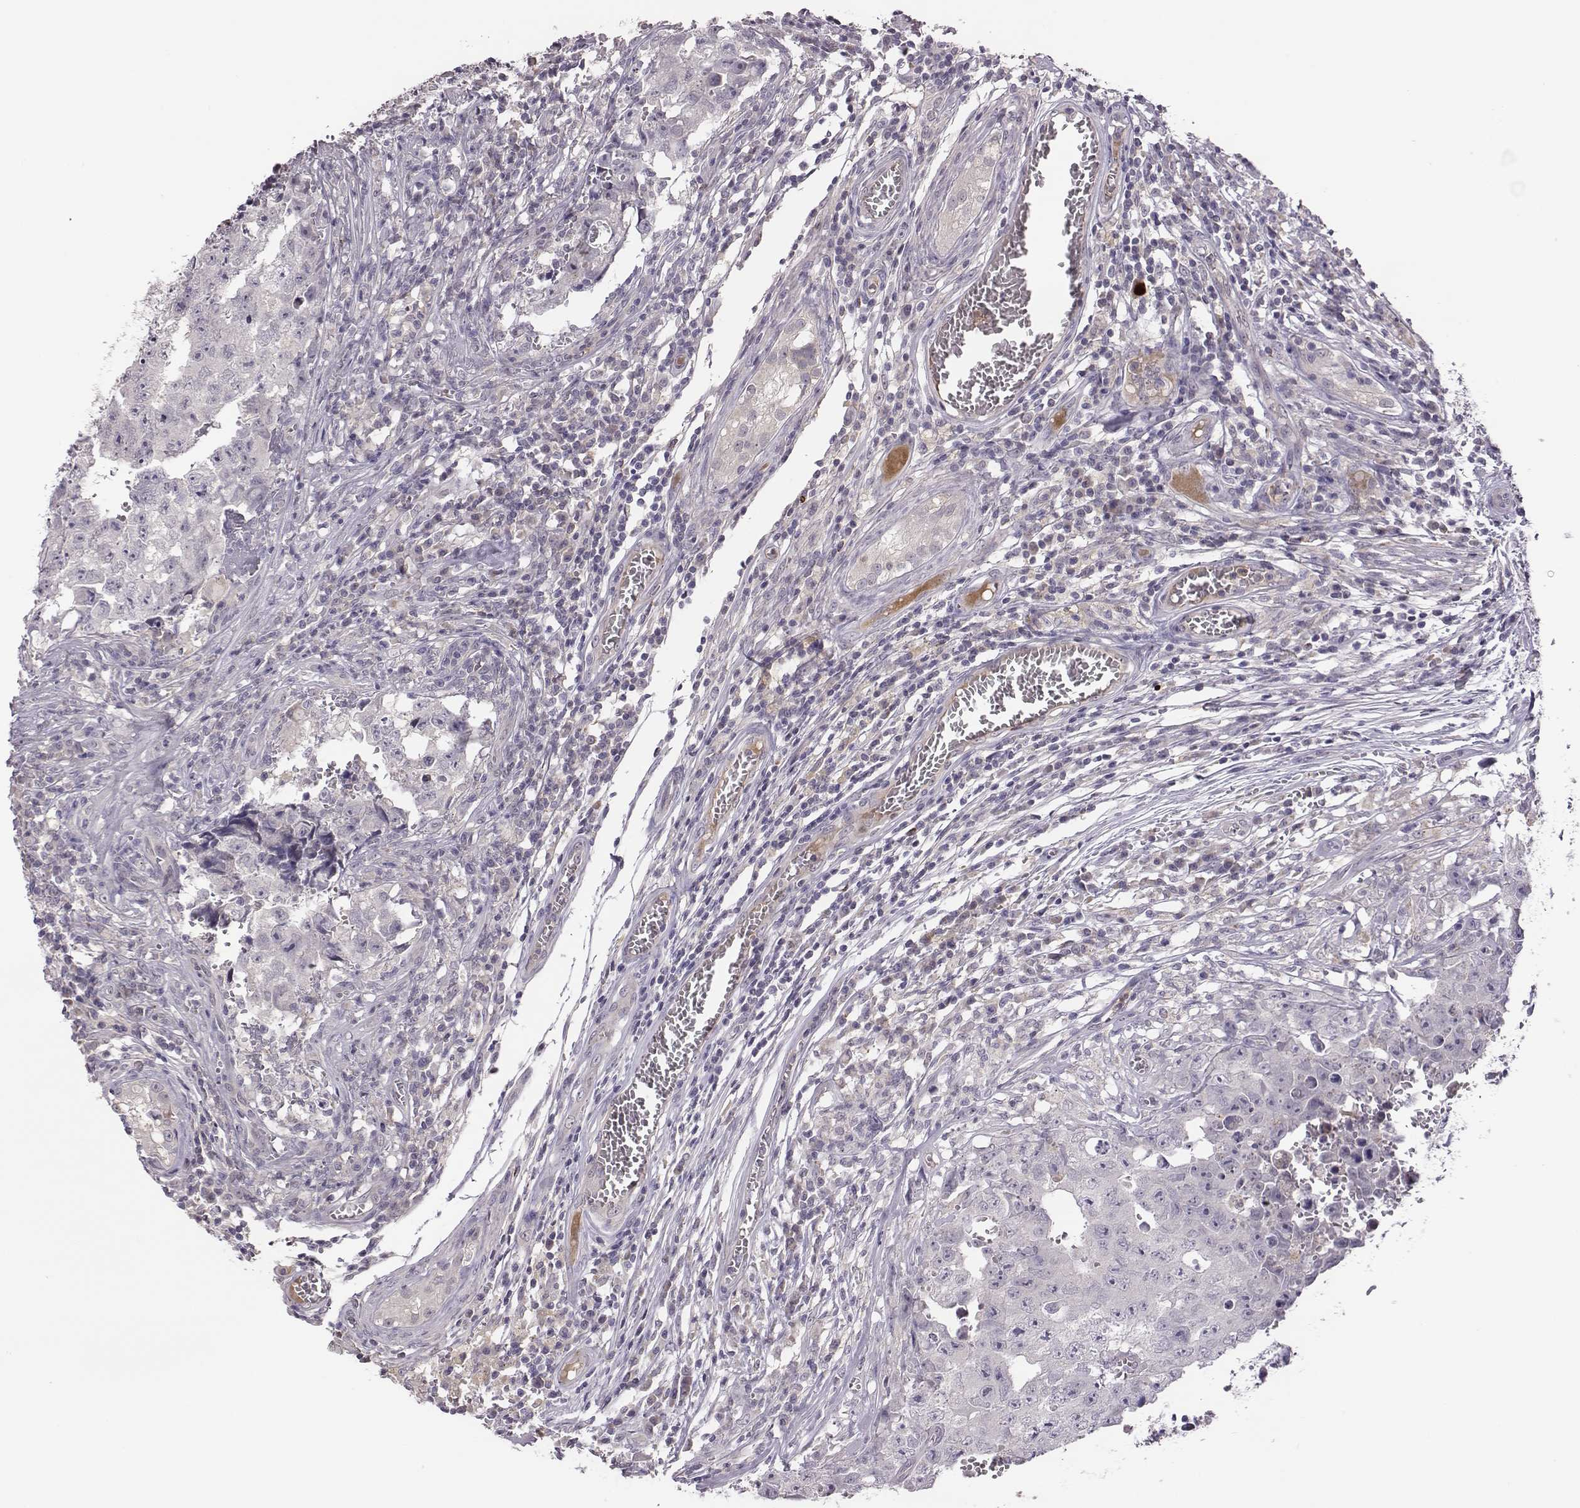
{"staining": {"intensity": "negative", "quantity": "none", "location": "none"}, "tissue": "testis cancer", "cell_type": "Tumor cells", "image_type": "cancer", "snomed": [{"axis": "morphology", "description": "Carcinoma, Embryonal, NOS"}, {"axis": "topography", "description": "Testis"}], "caption": "The image displays no significant positivity in tumor cells of testis cancer.", "gene": "KMO", "patient": {"sex": "male", "age": 36}}